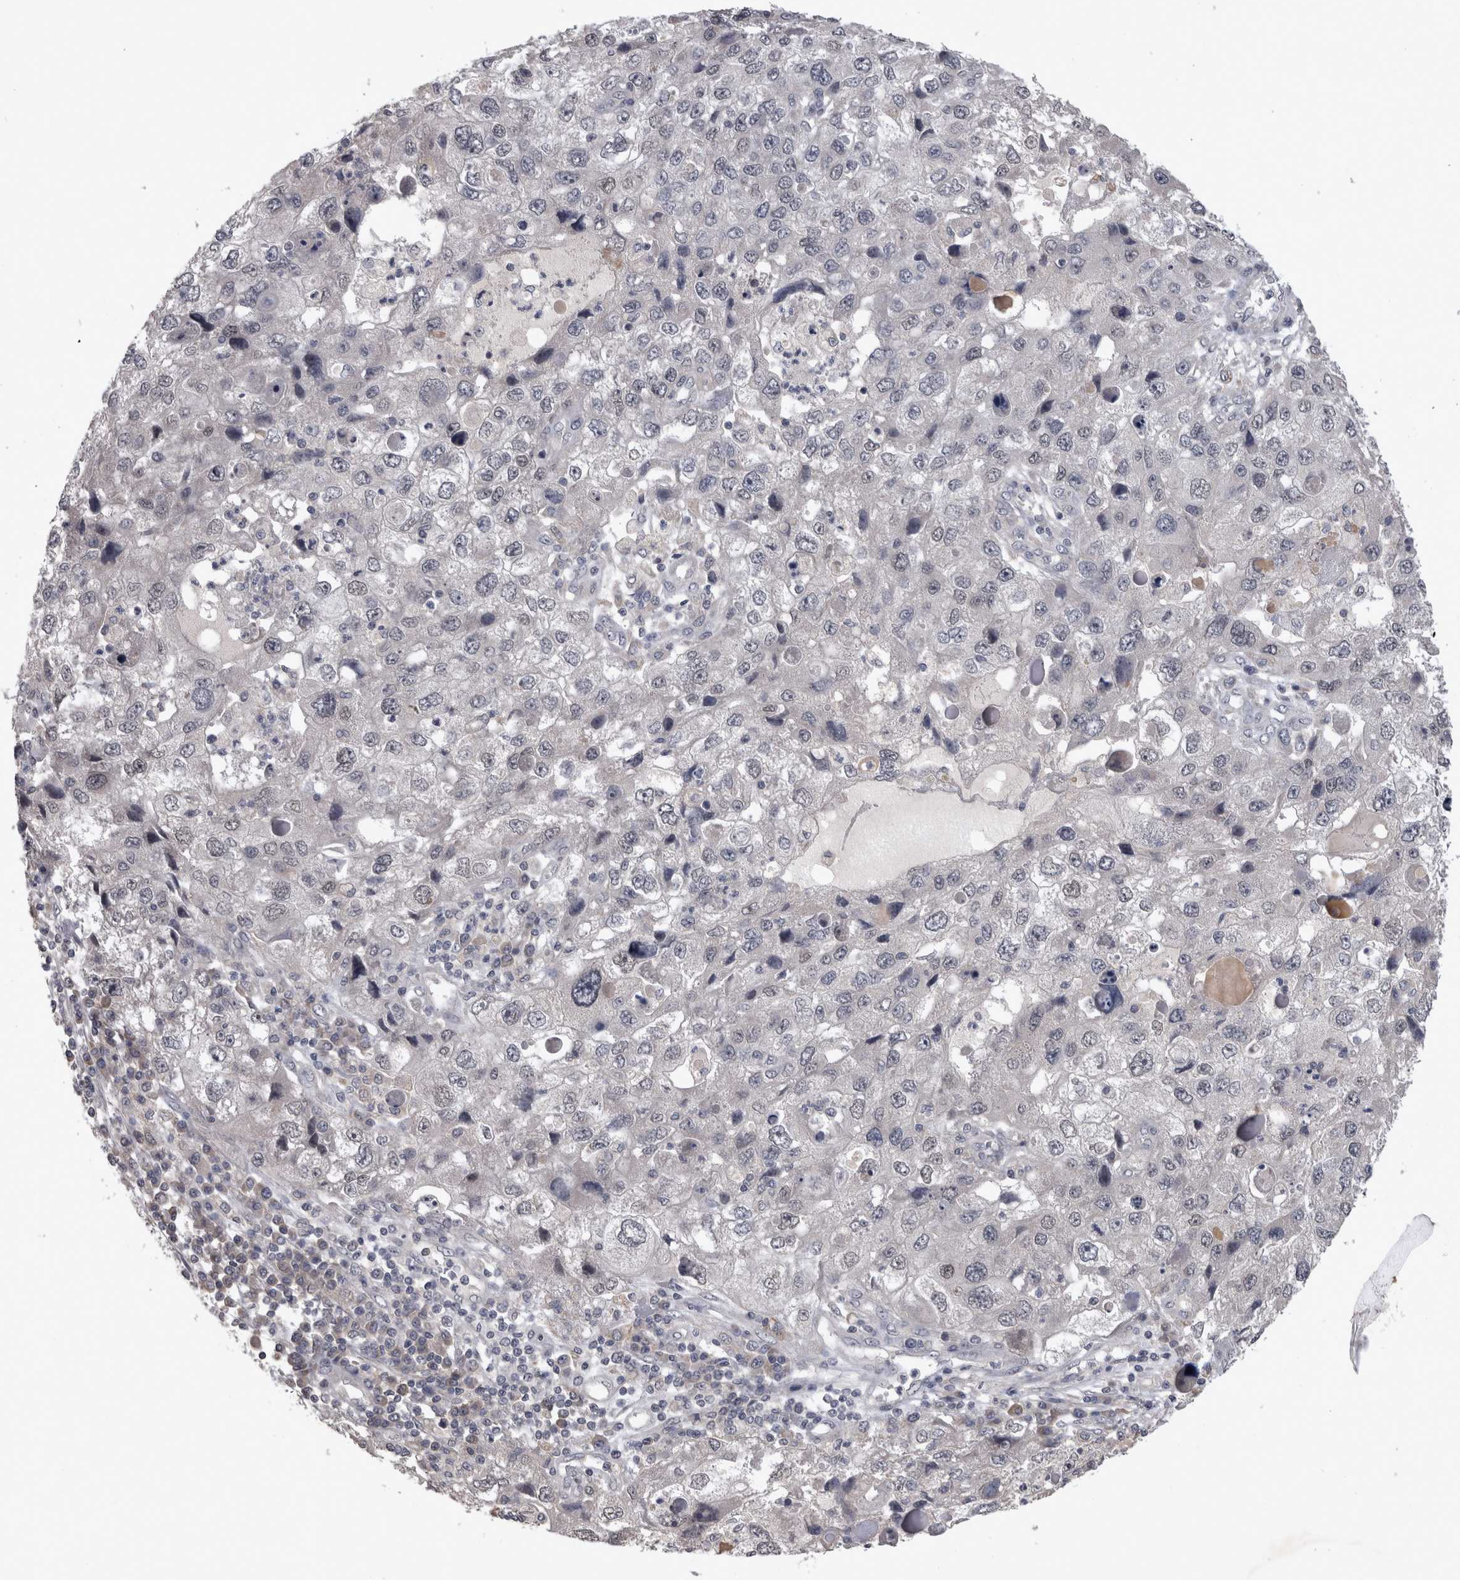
{"staining": {"intensity": "negative", "quantity": "none", "location": "none"}, "tissue": "endometrial cancer", "cell_type": "Tumor cells", "image_type": "cancer", "snomed": [{"axis": "morphology", "description": "Adenocarcinoma, NOS"}, {"axis": "topography", "description": "Endometrium"}], "caption": "Tumor cells are negative for brown protein staining in endometrial adenocarcinoma.", "gene": "ZNF114", "patient": {"sex": "female", "age": 49}}